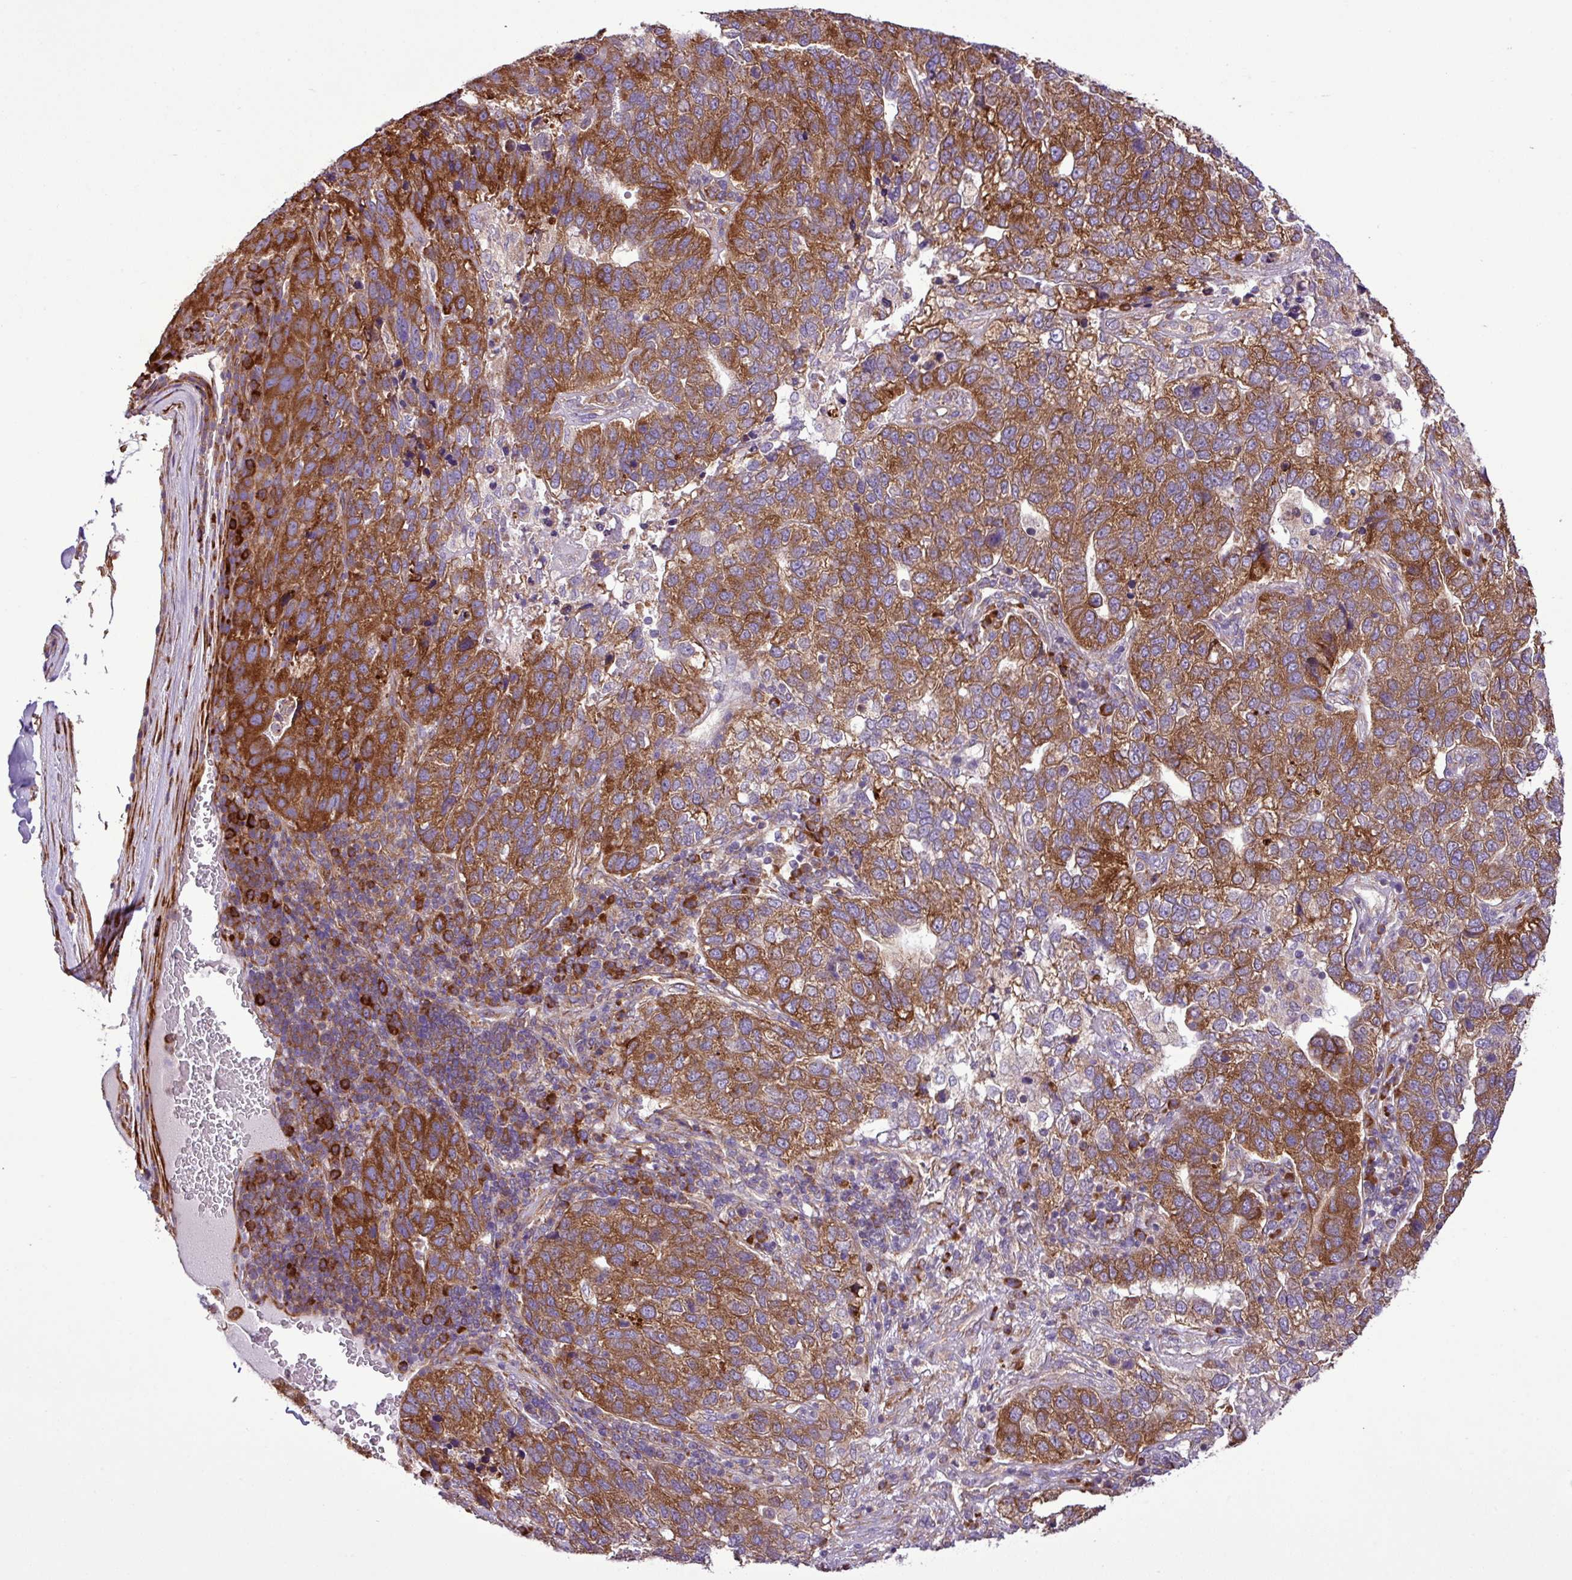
{"staining": {"intensity": "strong", "quantity": ">75%", "location": "cytoplasmic/membranous"}, "tissue": "pancreatic cancer", "cell_type": "Tumor cells", "image_type": "cancer", "snomed": [{"axis": "morphology", "description": "Adenocarcinoma, NOS"}, {"axis": "topography", "description": "Pancreas"}], "caption": "Human pancreatic cancer (adenocarcinoma) stained for a protein (brown) exhibits strong cytoplasmic/membranous positive staining in about >75% of tumor cells.", "gene": "RPL13", "patient": {"sex": "female", "age": 61}}